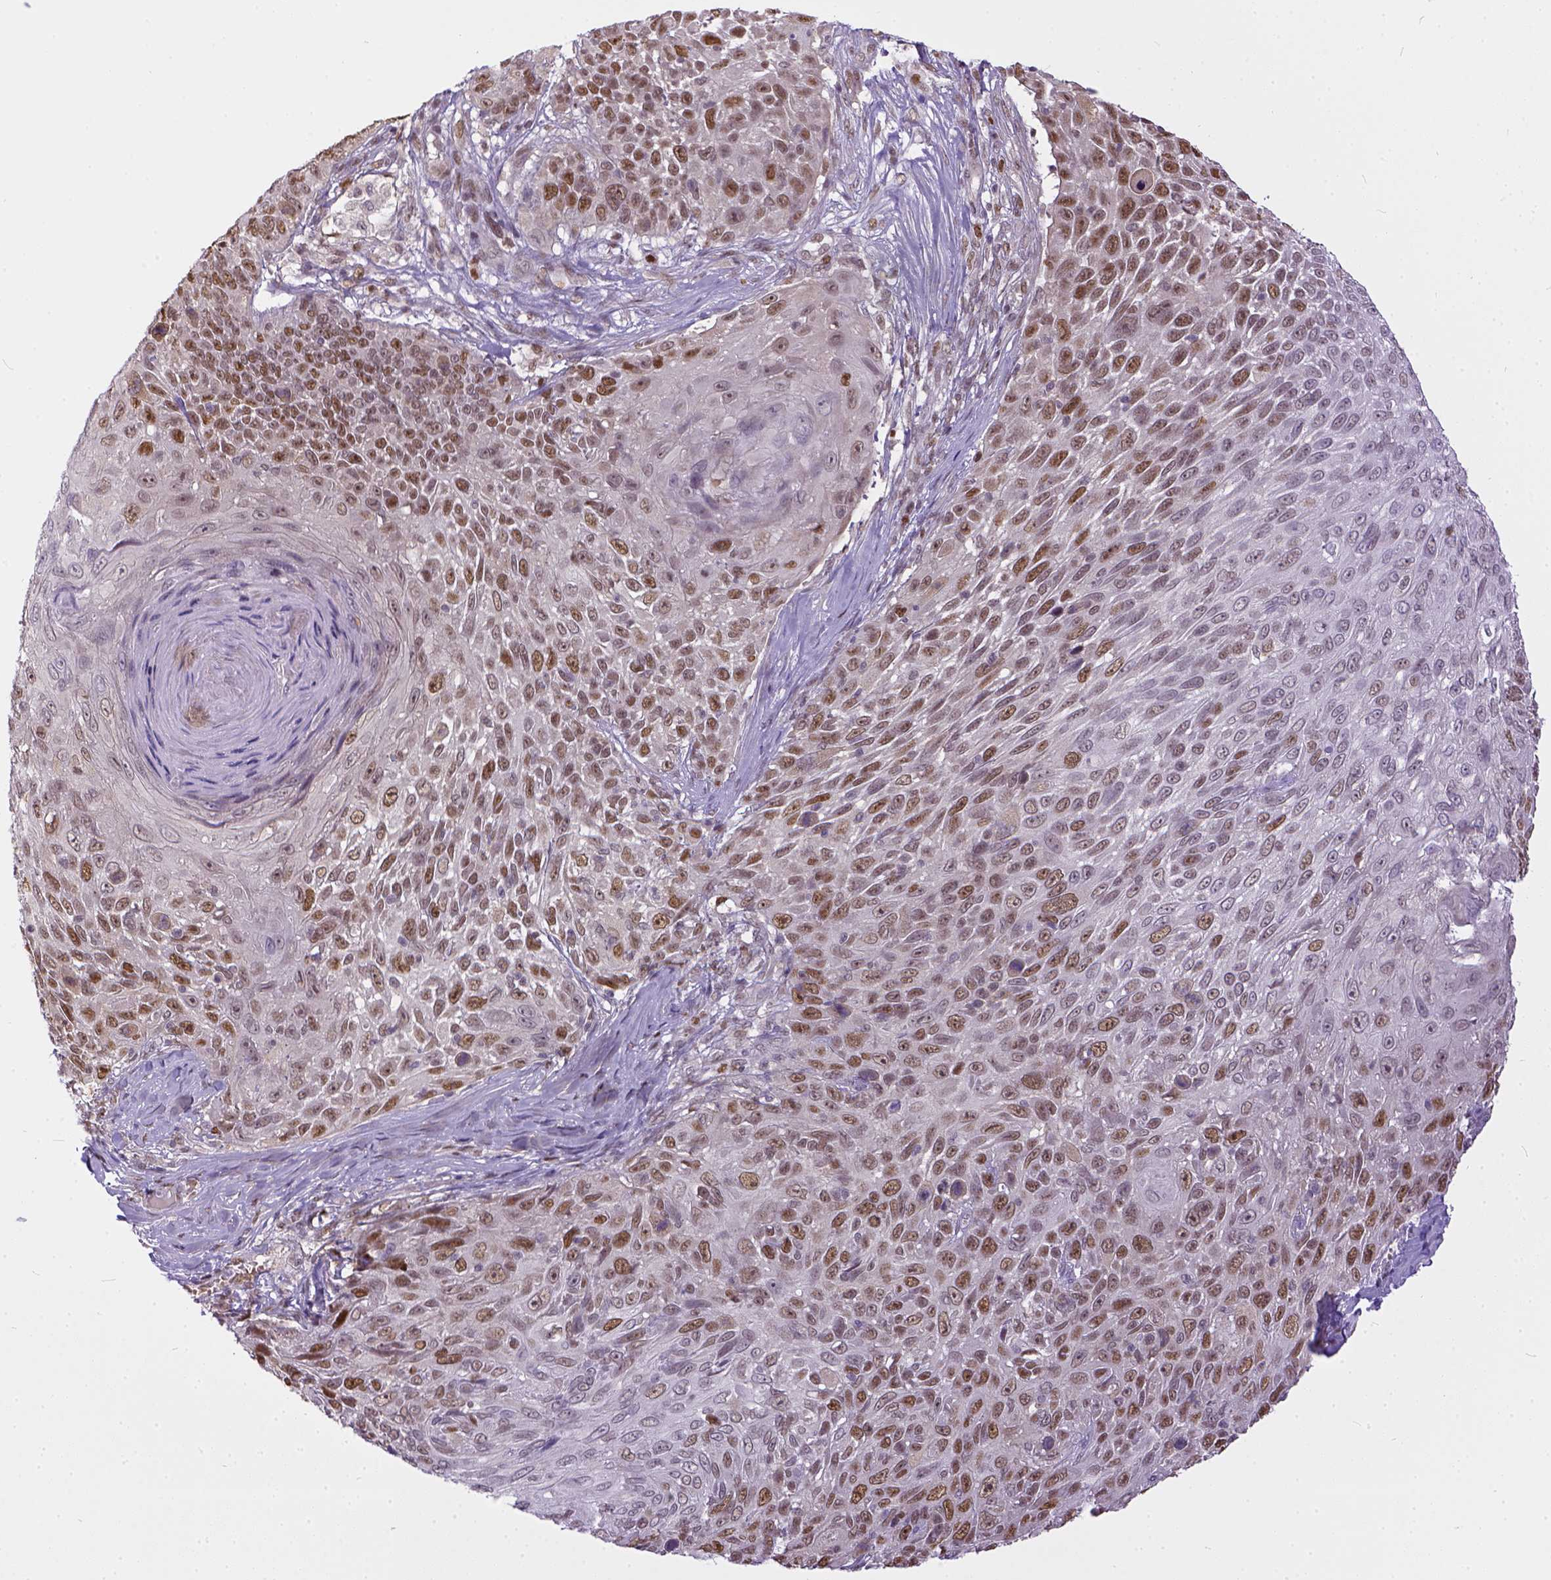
{"staining": {"intensity": "moderate", "quantity": ">75%", "location": "nuclear"}, "tissue": "skin cancer", "cell_type": "Tumor cells", "image_type": "cancer", "snomed": [{"axis": "morphology", "description": "Squamous cell carcinoma, NOS"}, {"axis": "topography", "description": "Skin"}], "caption": "High-power microscopy captured an immunohistochemistry photomicrograph of skin cancer, revealing moderate nuclear positivity in approximately >75% of tumor cells.", "gene": "ERCC1", "patient": {"sex": "male", "age": 92}}